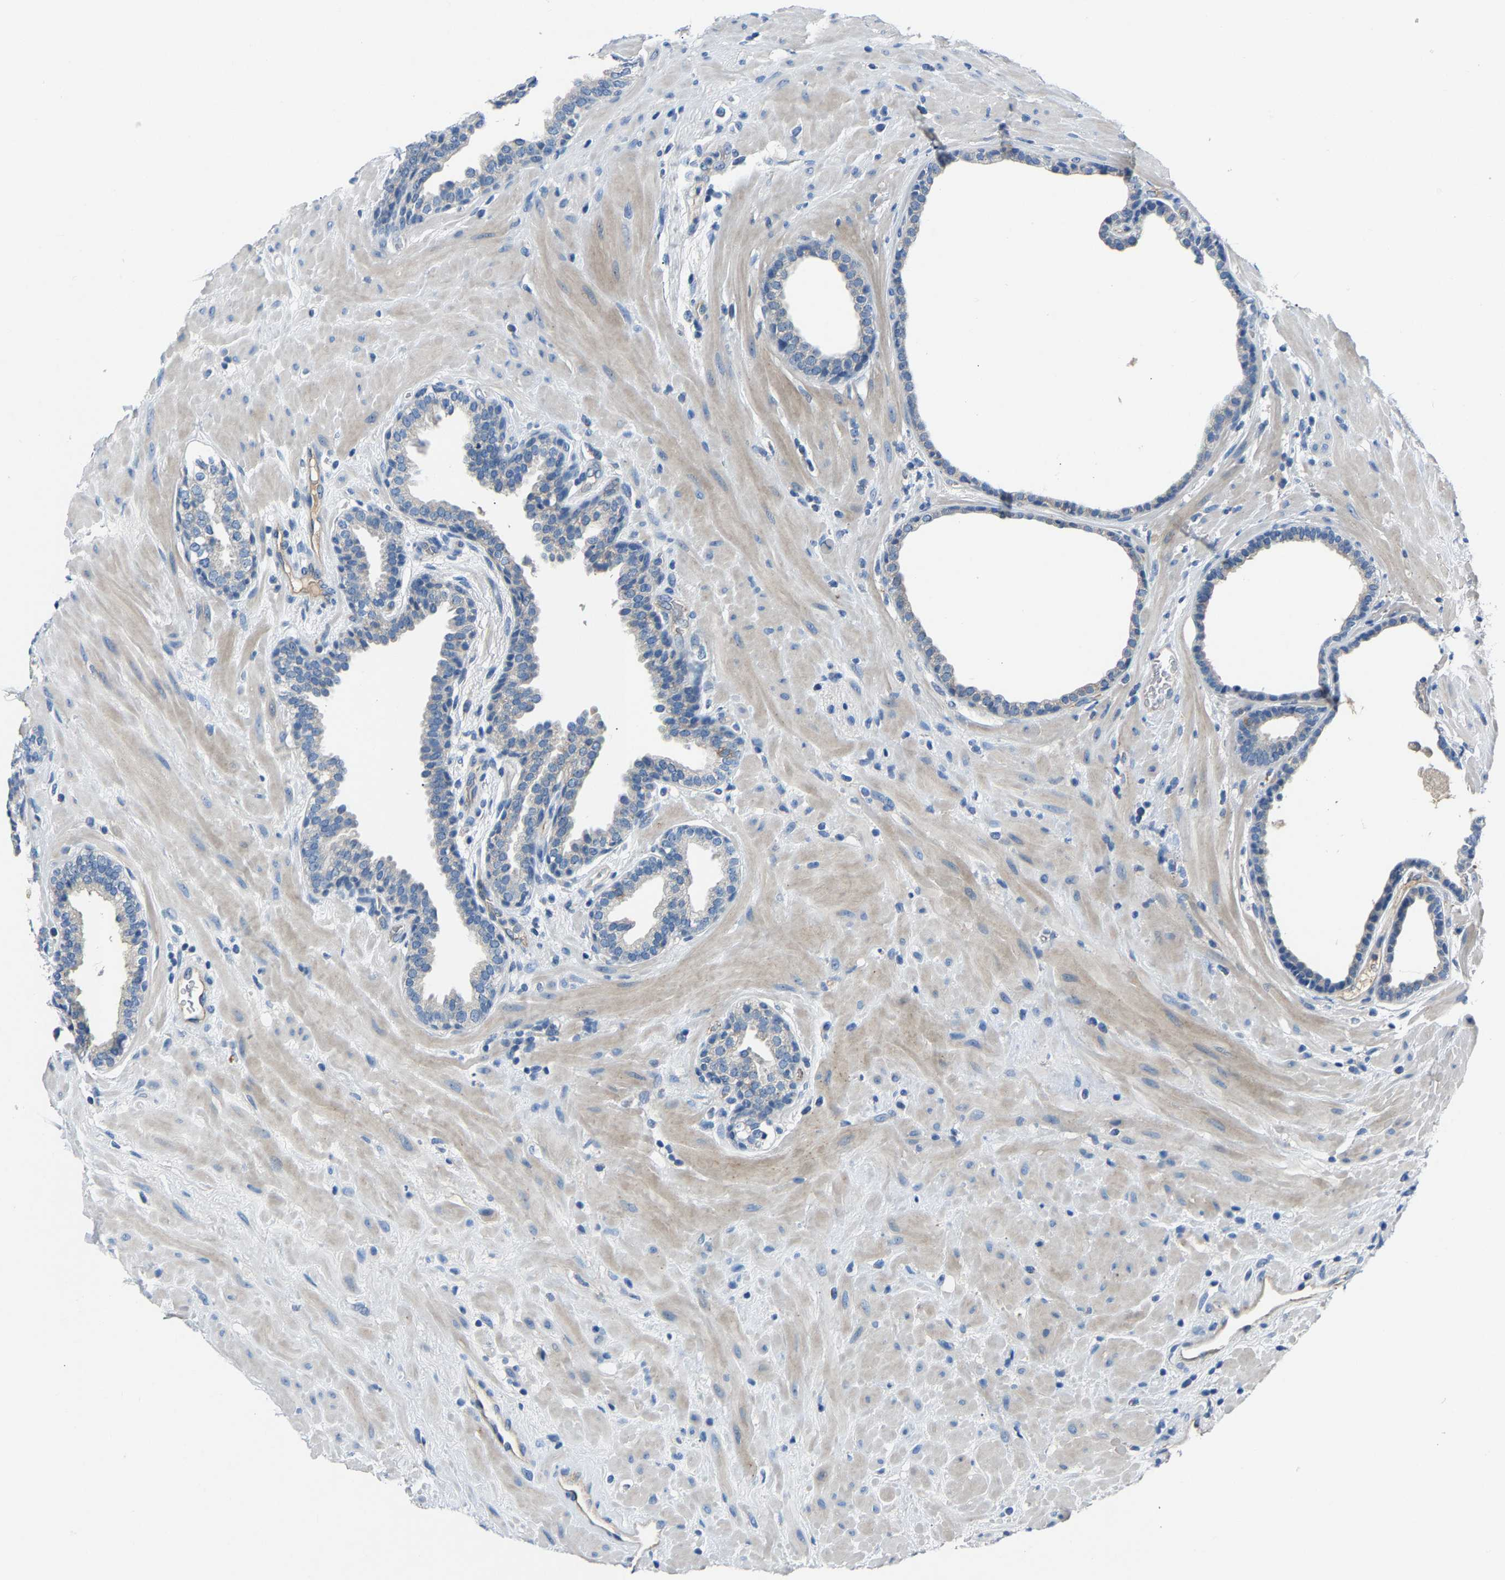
{"staining": {"intensity": "negative", "quantity": "none", "location": "none"}, "tissue": "prostate", "cell_type": "Glandular cells", "image_type": "normal", "snomed": [{"axis": "morphology", "description": "Normal tissue, NOS"}, {"axis": "topography", "description": "Prostate"}], "caption": "This is an immunohistochemistry photomicrograph of benign human prostate. There is no staining in glandular cells.", "gene": "DNAAF5", "patient": {"sex": "male", "age": 51}}